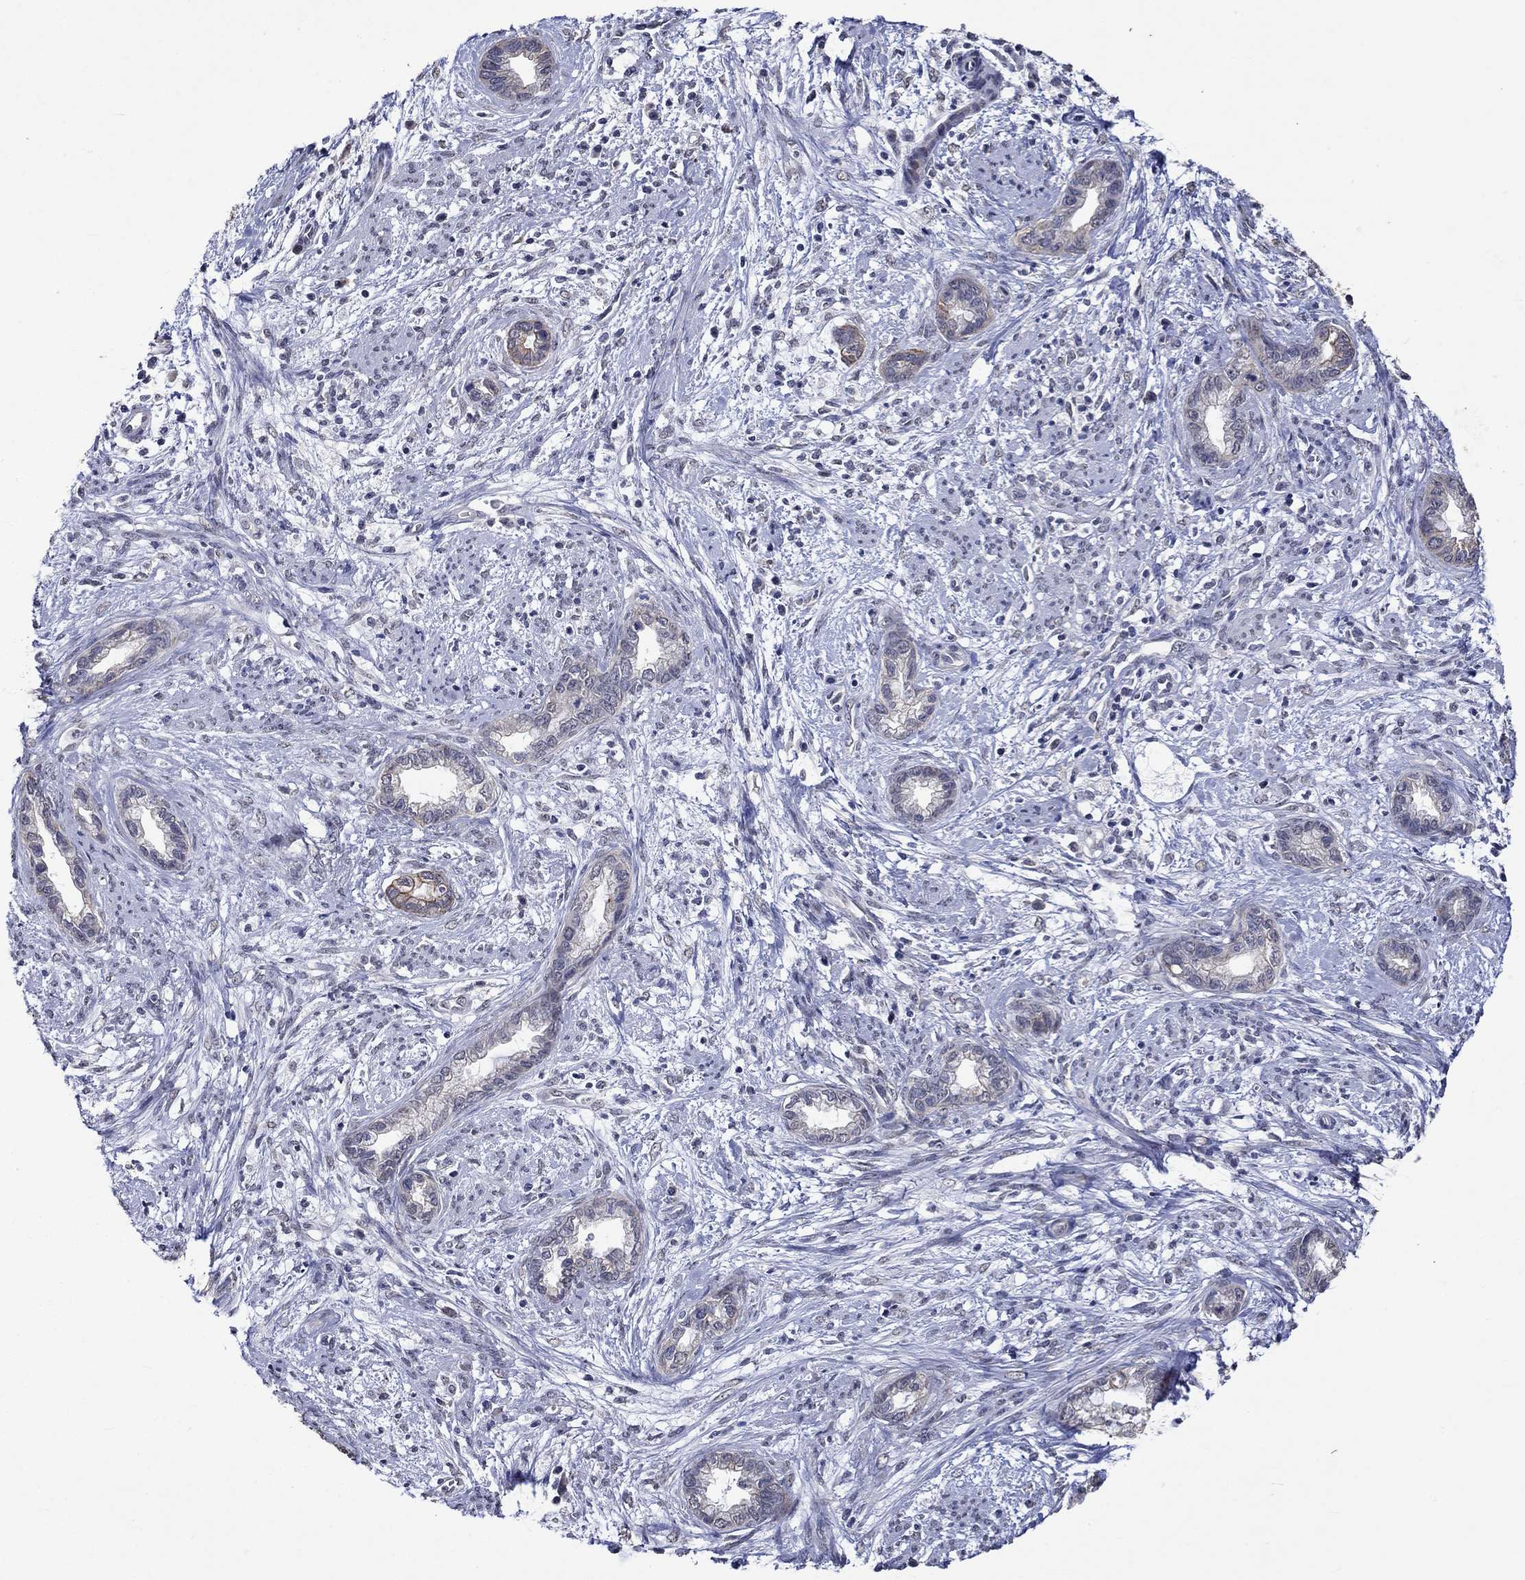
{"staining": {"intensity": "moderate", "quantity": "<25%", "location": "cytoplasmic/membranous"}, "tissue": "cervical cancer", "cell_type": "Tumor cells", "image_type": "cancer", "snomed": [{"axis": "morphology", "description": "Adenocarcinoma, NOS"}, {"axis": "topography", "description": "Cervix"}], "caption": "Immunohistochemistry (IHC) histopathology image of neoplastic tissue: adenocarcinoma (cervical) stained using immunohistochemistry (IHC) reveals low levels of moderate protein expression localized specifically in the cytoplasmic/membranous of tumor cells, appearing as a cytoplasmic/membranous brown color.", "gene": "DDX3Y", "patient": {"sex": "female", "age": 62}}